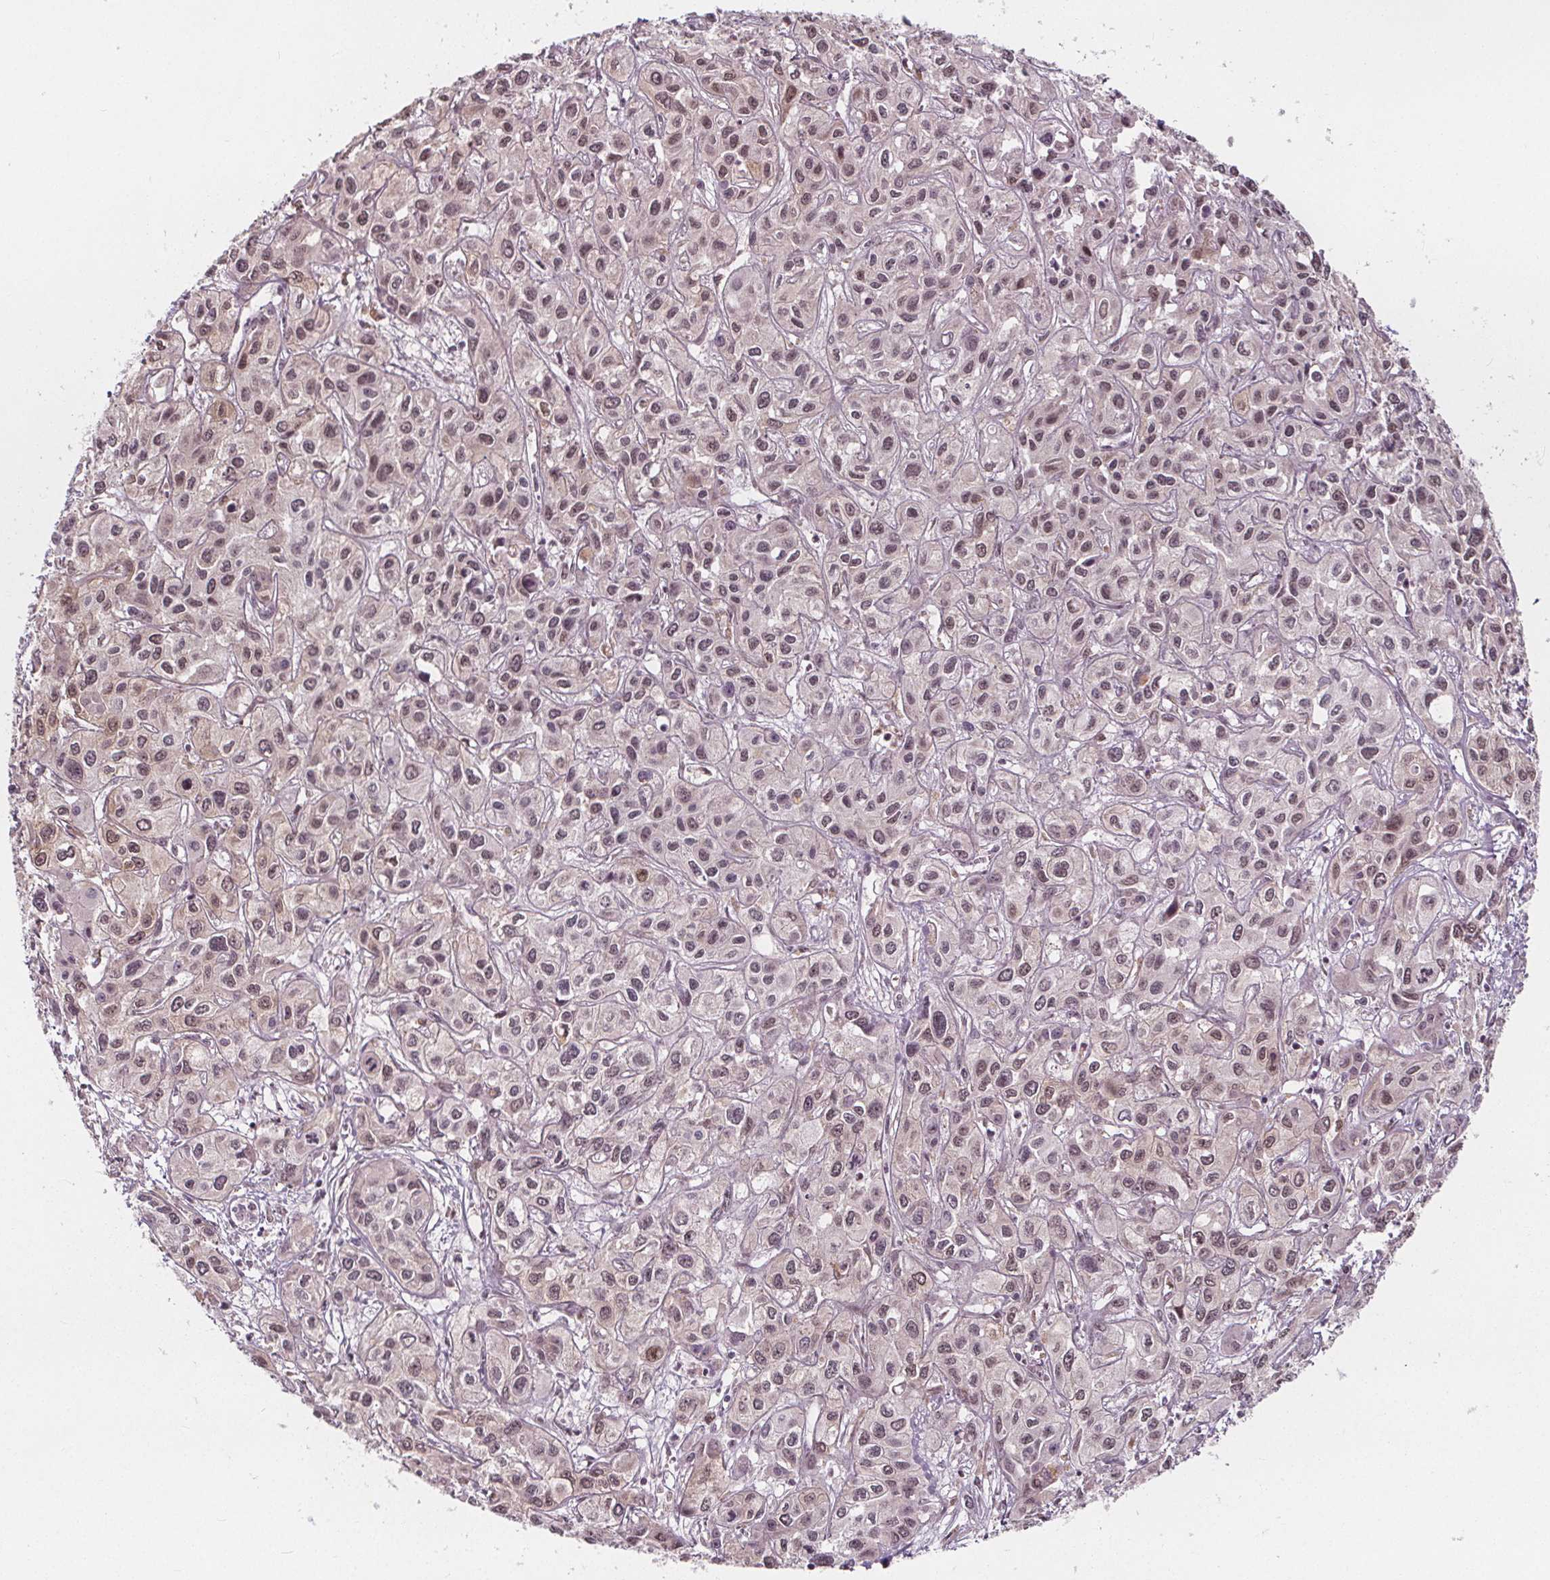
{"staining": {"intensity": "weak", "quantity": "25%-75%", "location": "nuclear"}, "tissue": "liver cancer", "cell_type": "Tumor cells", "image_type": "cancer", "snomed": [{"axis": "morphology", "description": "Cholangiocarcinoma"}, {"axis": "topography", "description": "Liver"}], "caption": "Liver cancer stained with DAB (3,3'-diaminobenzidine) immunohistochemistry (IHC) displays low levels of weak nuclear positivity in about 25%-75% of tumor cells.", "gene": "AKT1S1", "patient": {"sex": "female", "age": 66}}